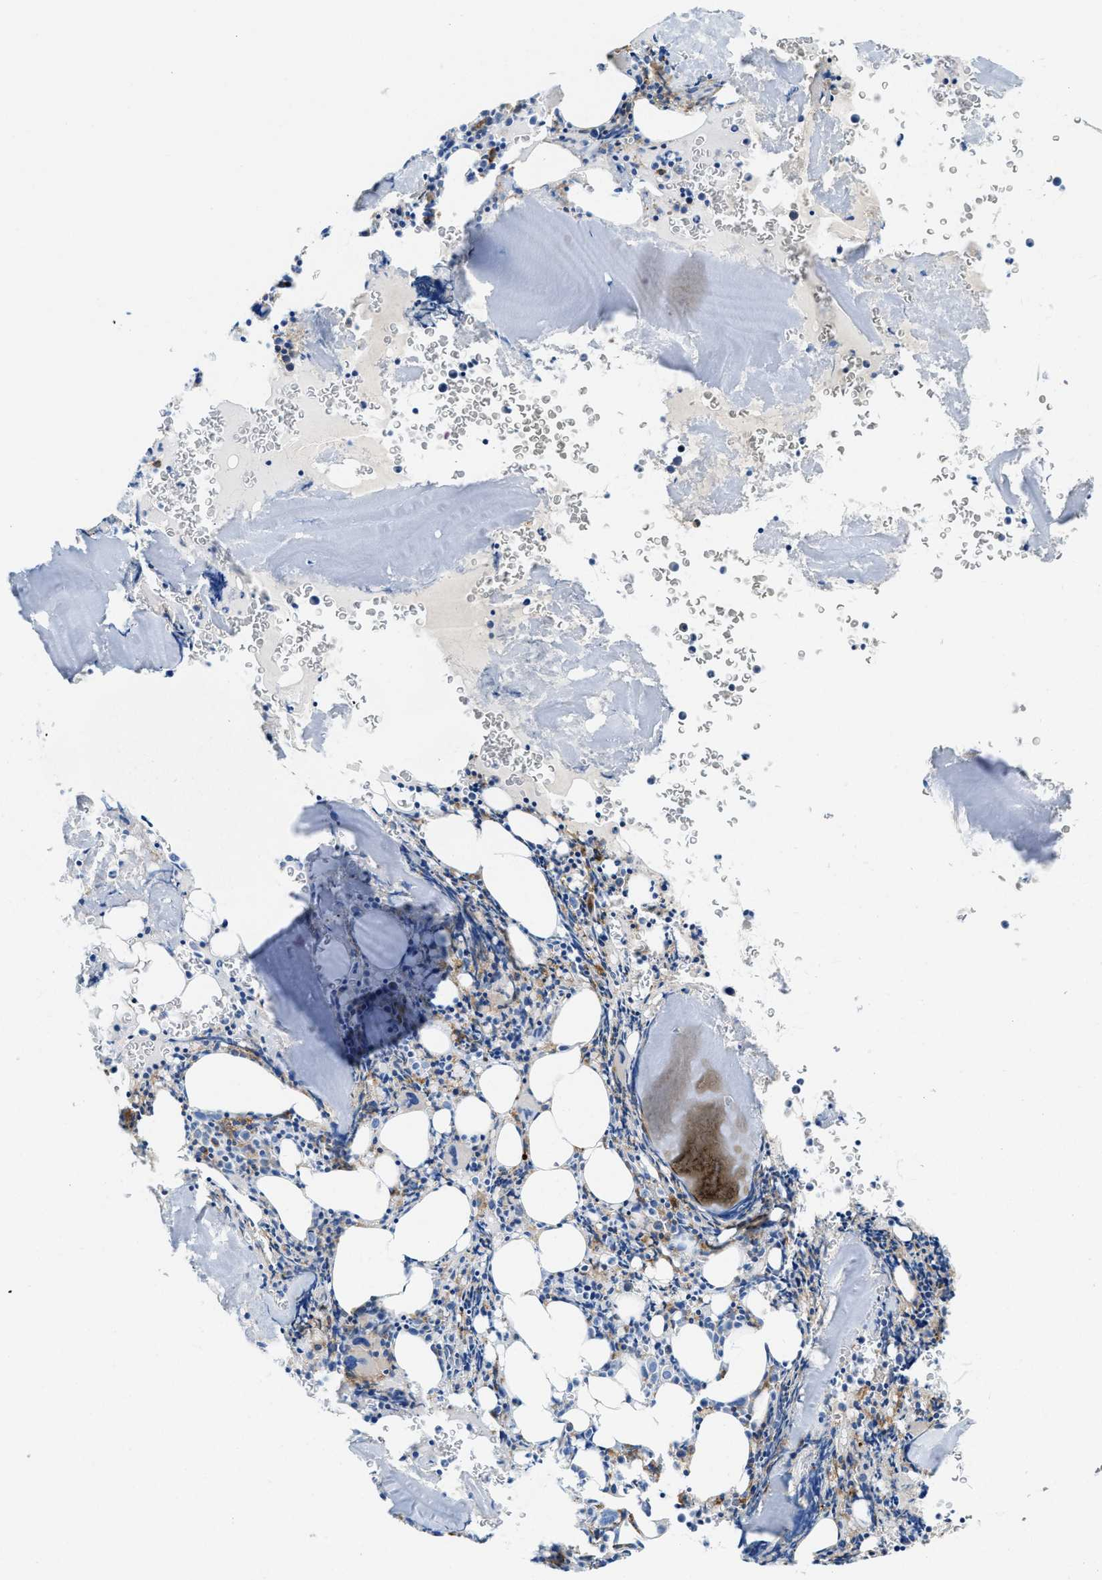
{"staining": {"intensity": "weak", "quantity": "<25%", "location": "cytoplasmic/membranous"}, "tissue": "bone marrow", "cell_type": "Hematopoietic cells", "image_type": "normal", "snomed": [{"axis": "morphology", "description": "Normal tissue, NOS"}, {"axis": "morphology", "description": "Inflammation, NOS"}, {"axis": "topography", "description": "Bone marrow"}], "caption": "Histopathology image shows no significant protein expression in hematopoietic cells of unremarkable bone marrow. (DAB IHC with hematoxylin counter stain).", "gene": "CD226", "patient": {"sex": "male", "age": 37}}